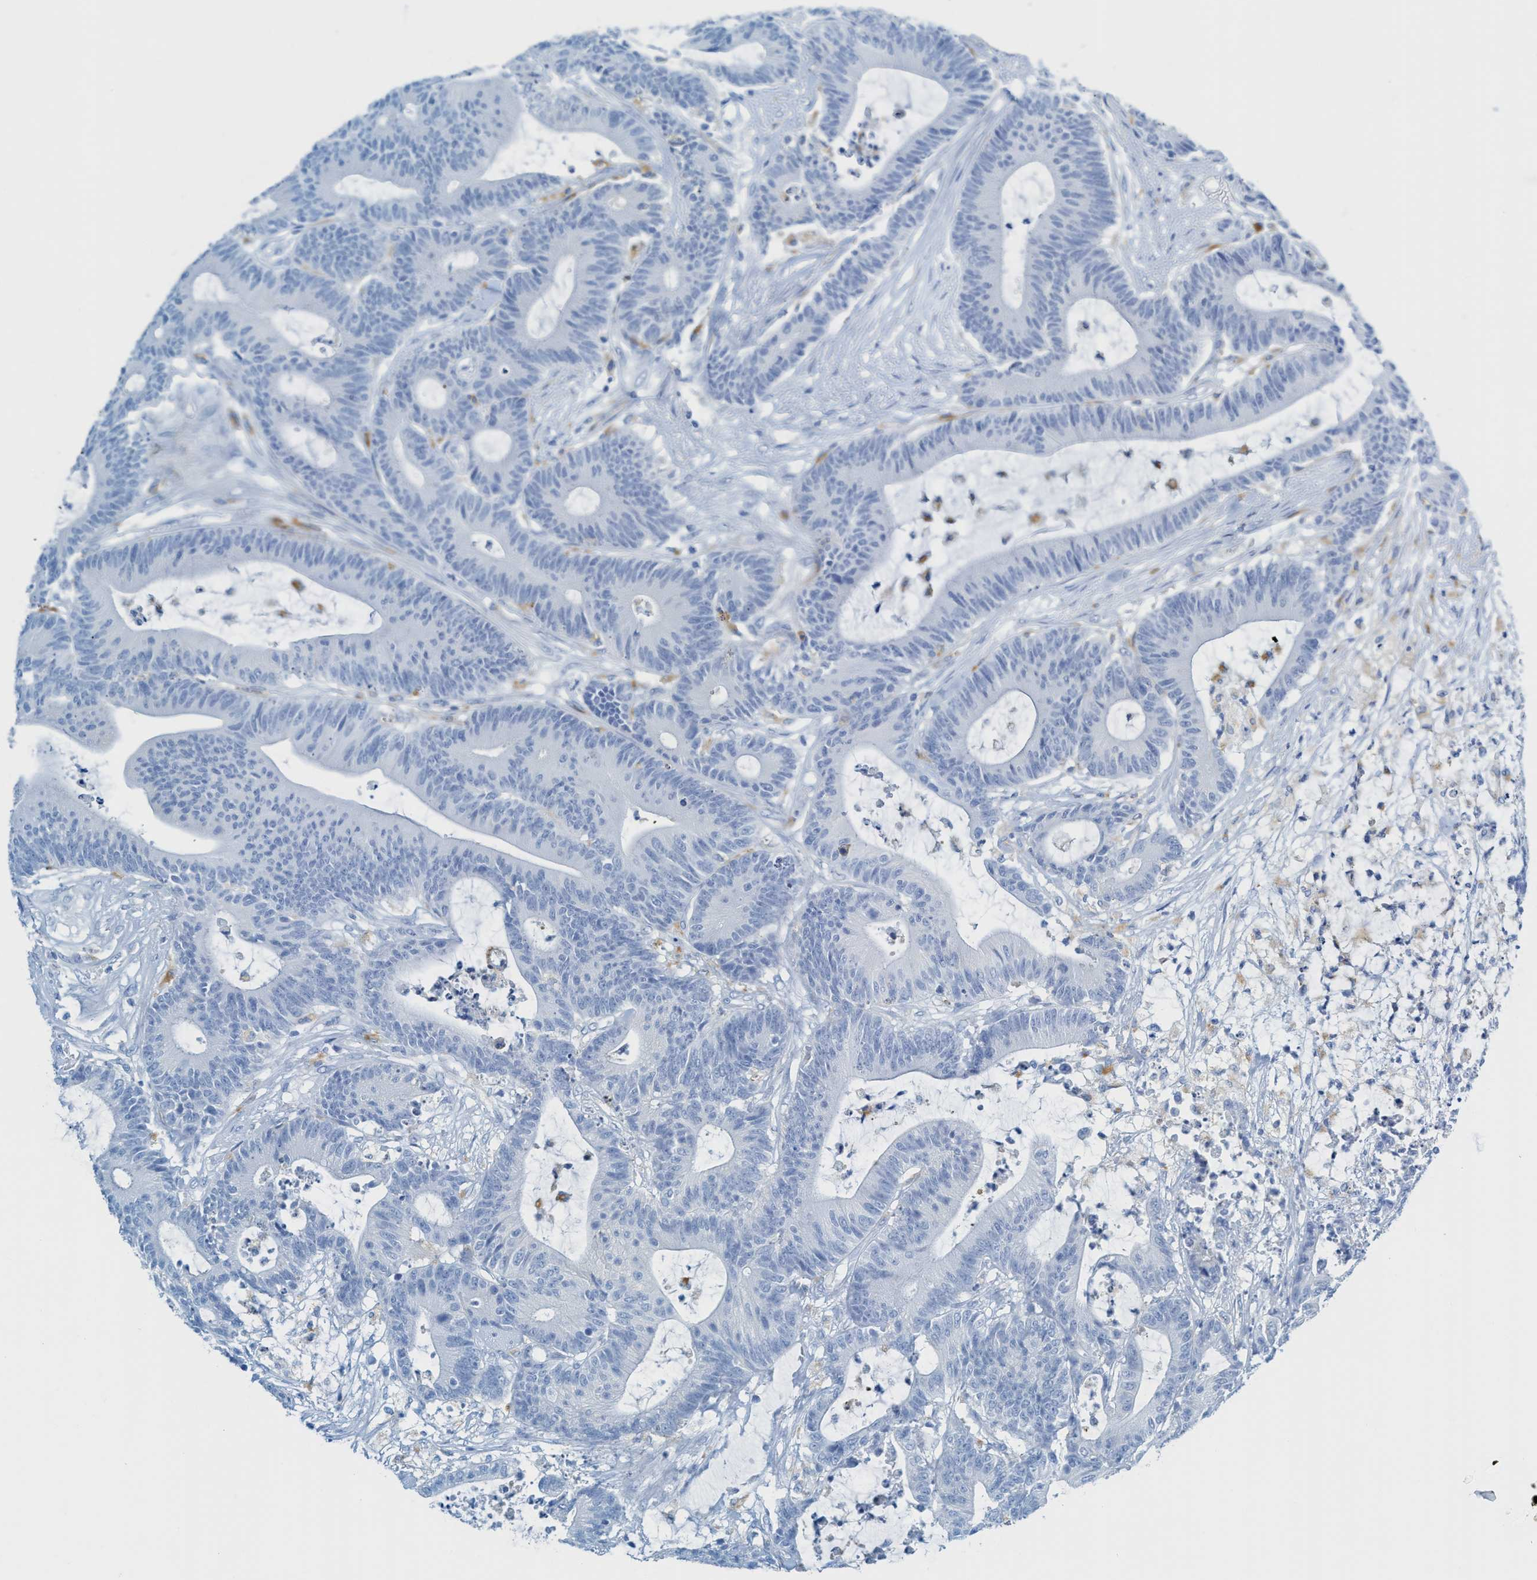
{"staining": {"intensity": "negative", "quantity": "none", "location": "none"}, "tissue": "colorectal cancer", "cell_type": "Tumor cells", "image_type": "cancer", "snomed": [{"axis": "morphology", "description": "Adenocarcinoma, NOS"}, {"axis": "topography", "description": "Colon"}], "caption": "Immunohistochemical staining of colorectal cancer shows no significant staining in tumor cells.", "gene": "C21orf62", "patient": {"sex": "female", "age": 84}}